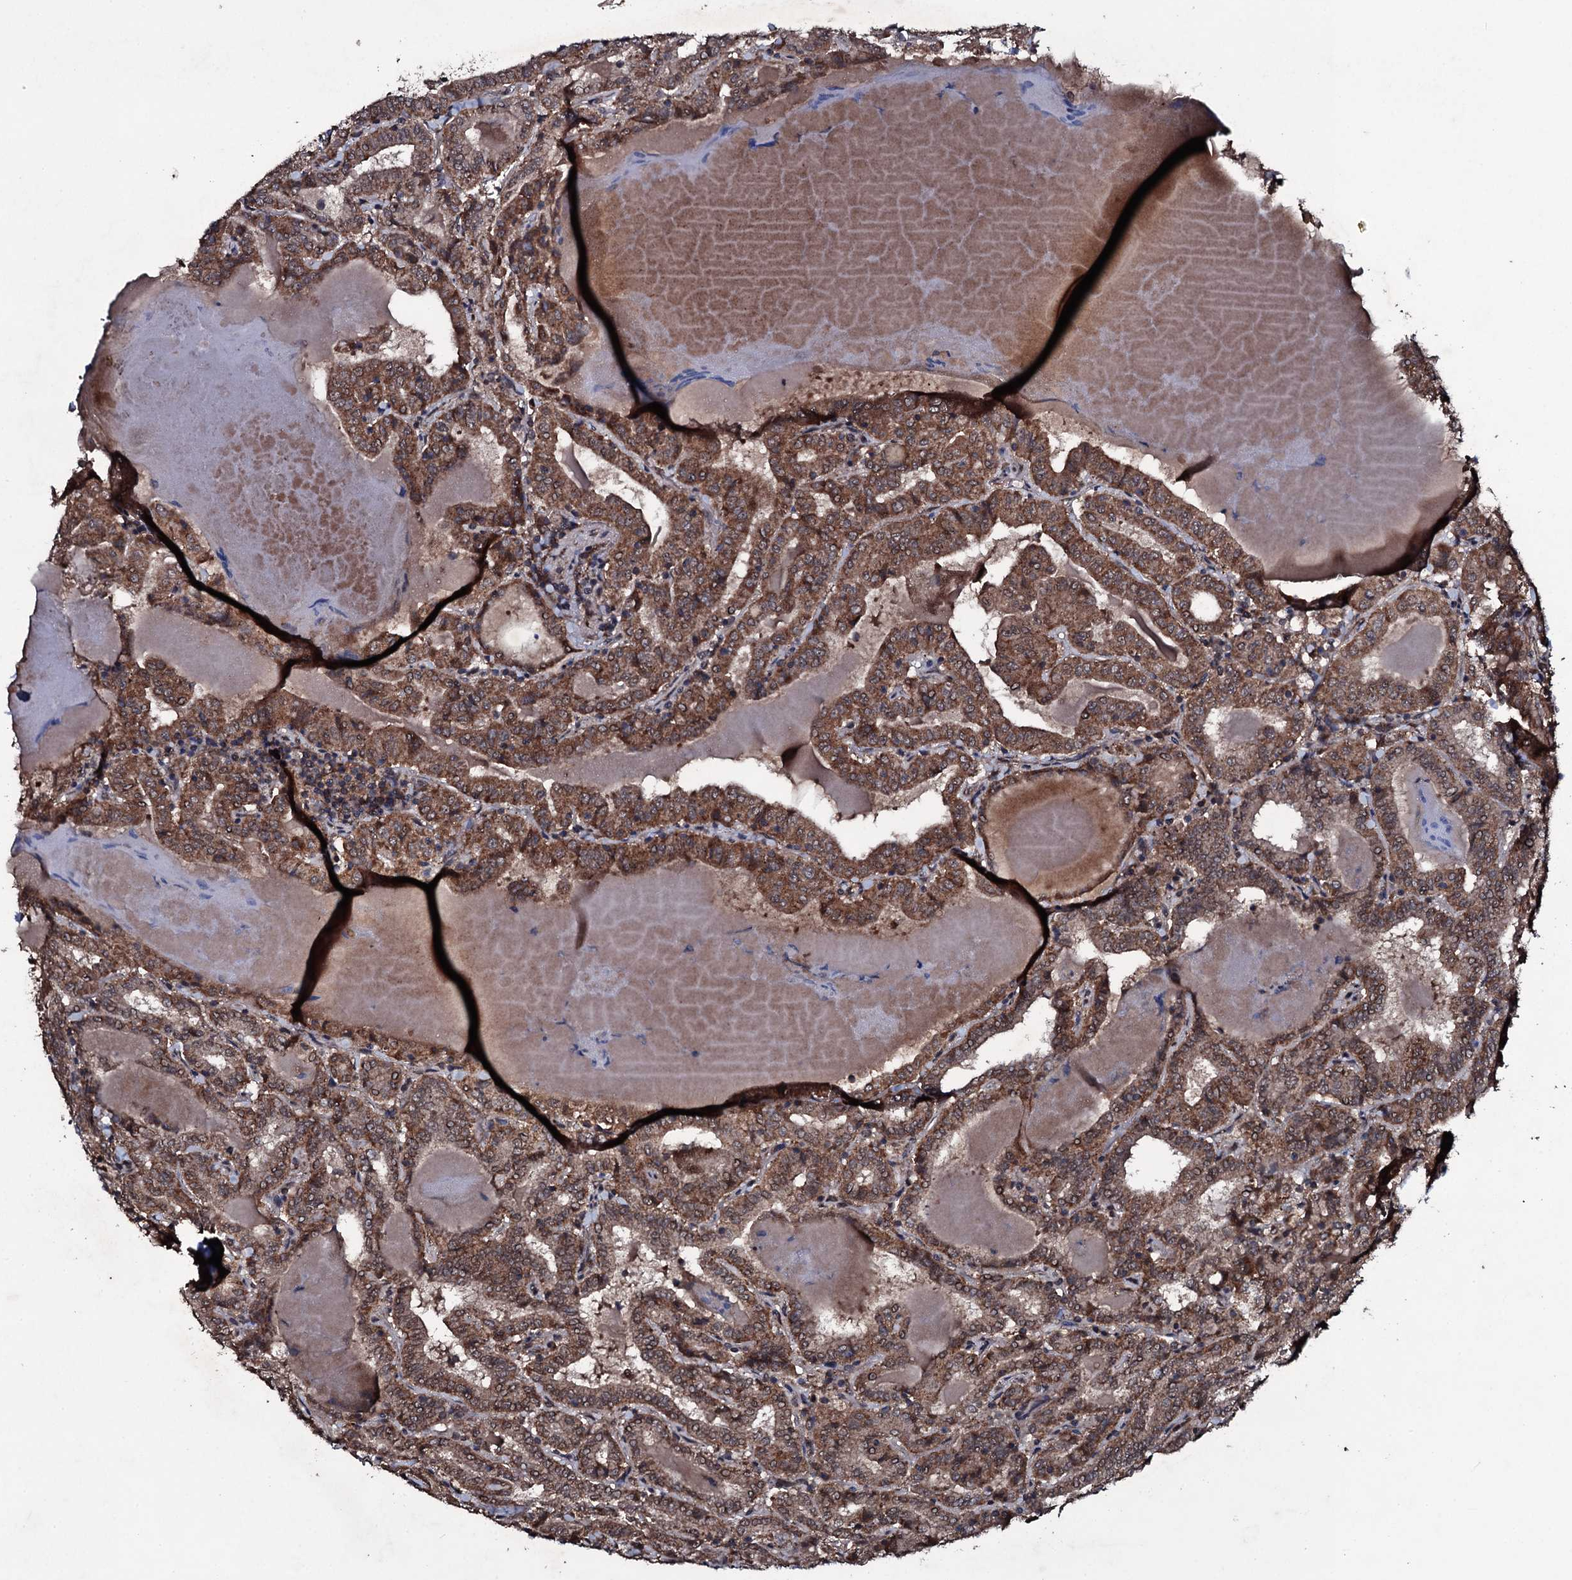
{"staining": {"intensity": "moderate", "quantity": ">75%", "location": "cytoplasmic/membranous"}, "tissue": "thyroid cancer", "cell_type": "Tumor cells", "image_type": "cancer", "snomed": [{"axis": "morphology", "description": "Papillary adenocarcinoma, NOS"}, {"axis": "topography", "description": "Thyroid gland"}], "caption": "Immunohistochemical staining of thyroid papillary adenocarcinoma shows medium levels of moderate cytoplasmic/membranous protein expression in about >75% of tumor cells.", "gene": "MRPS31", "patient": {"sex": "female", "age": 72}}